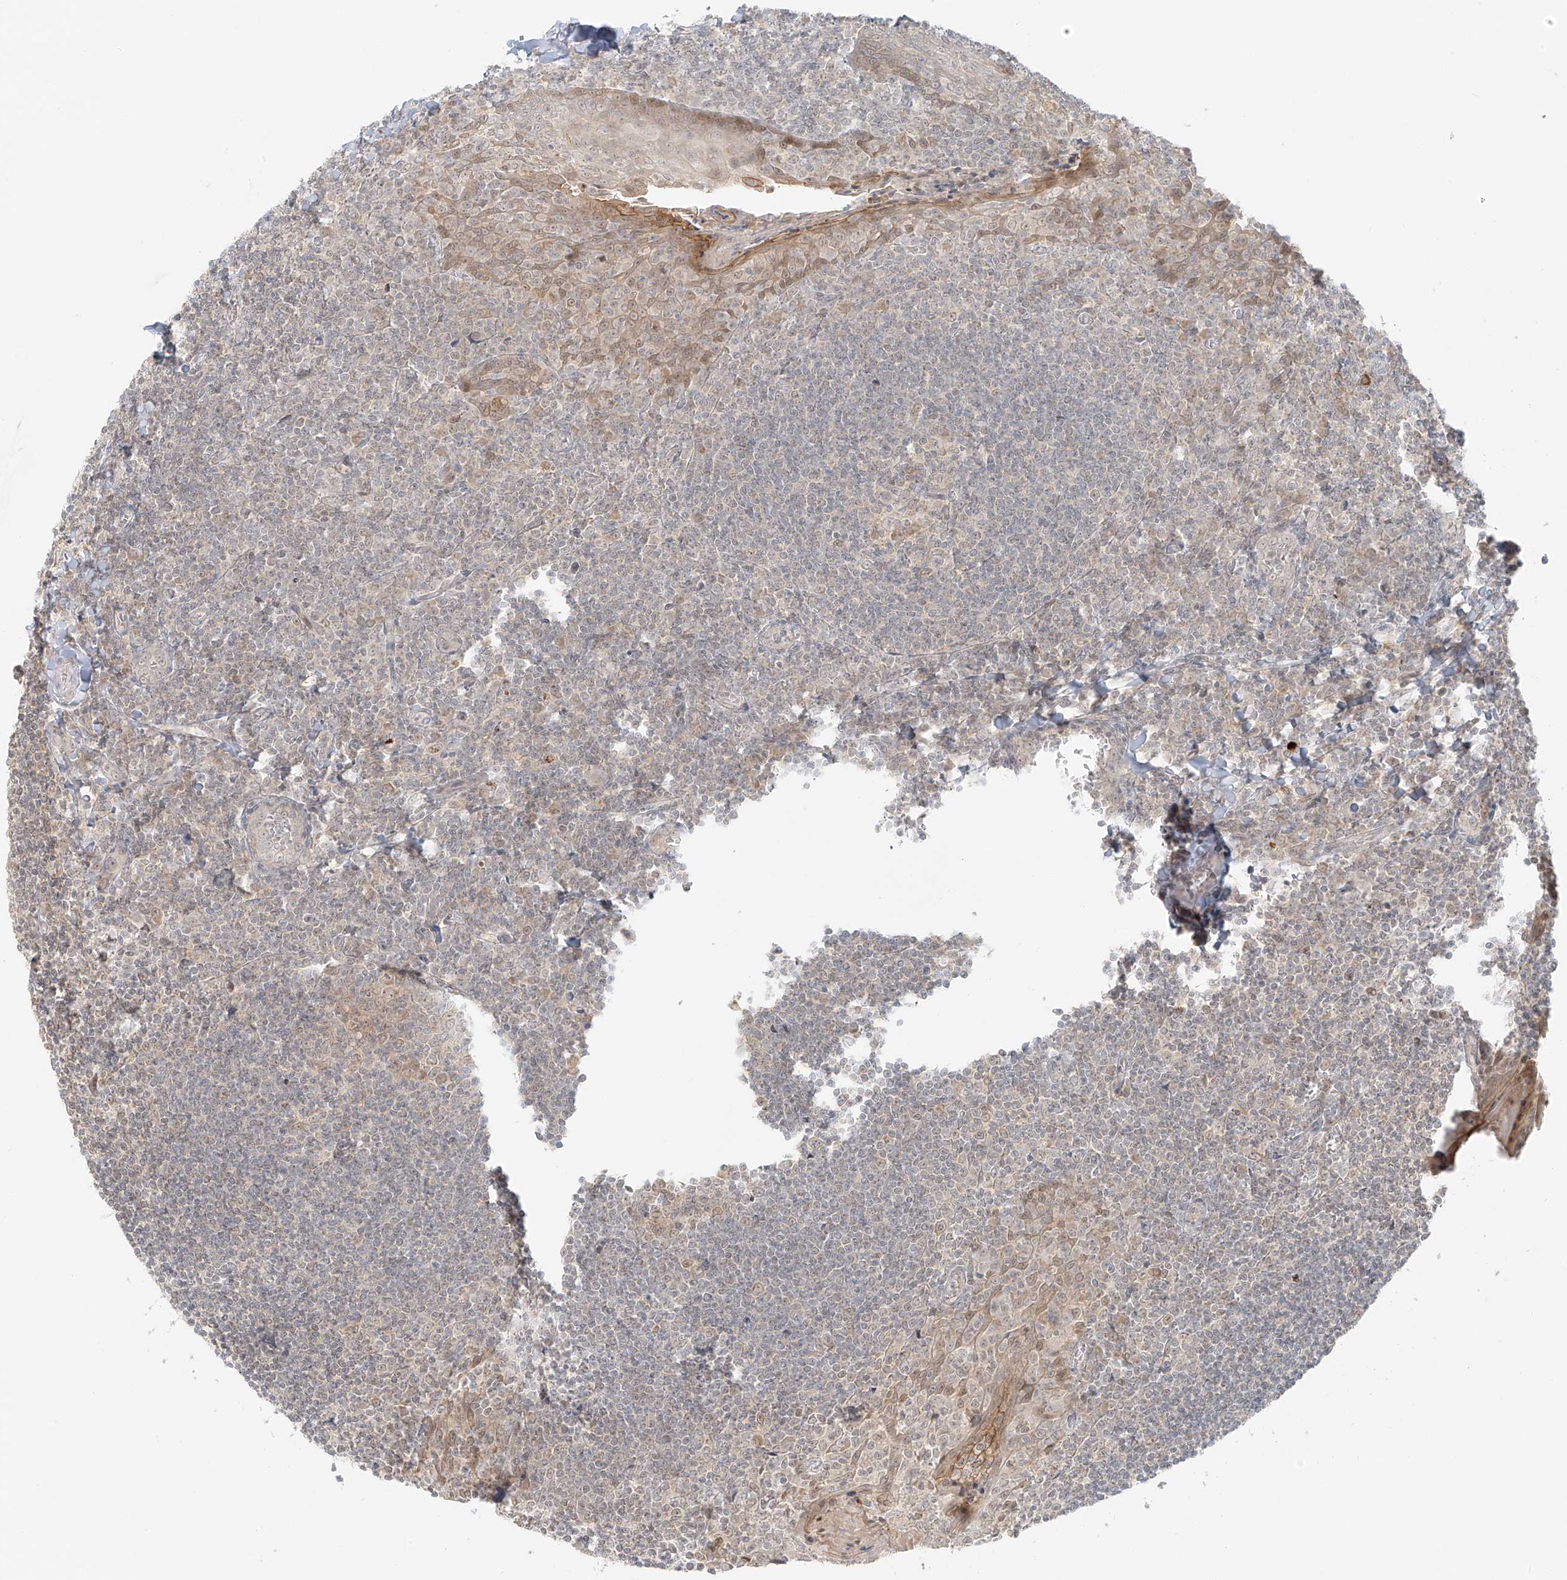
{"staining": {"intensity": "weak", "quantity": "<25%", "location": "cytoplasmic/membranous,nuclear"}, "tissue": "tonsil", "cell_type": "Germinal center cells", "image_type": "normal", "snomed": [{"axis": "morphology", "description": "Normal tissue, NOS"}, {"axis": "topography", "description": "Tonsil"}], "caption": "A photomicrograph of tonsil stained for a protein demonstrates no brown staining in germinal center cells. (DAB immunohistochemistry (IHC) with hematoxylin counter stain).", "gene": "MIPEP", "patient": {"sex": "male", "age": 27}}